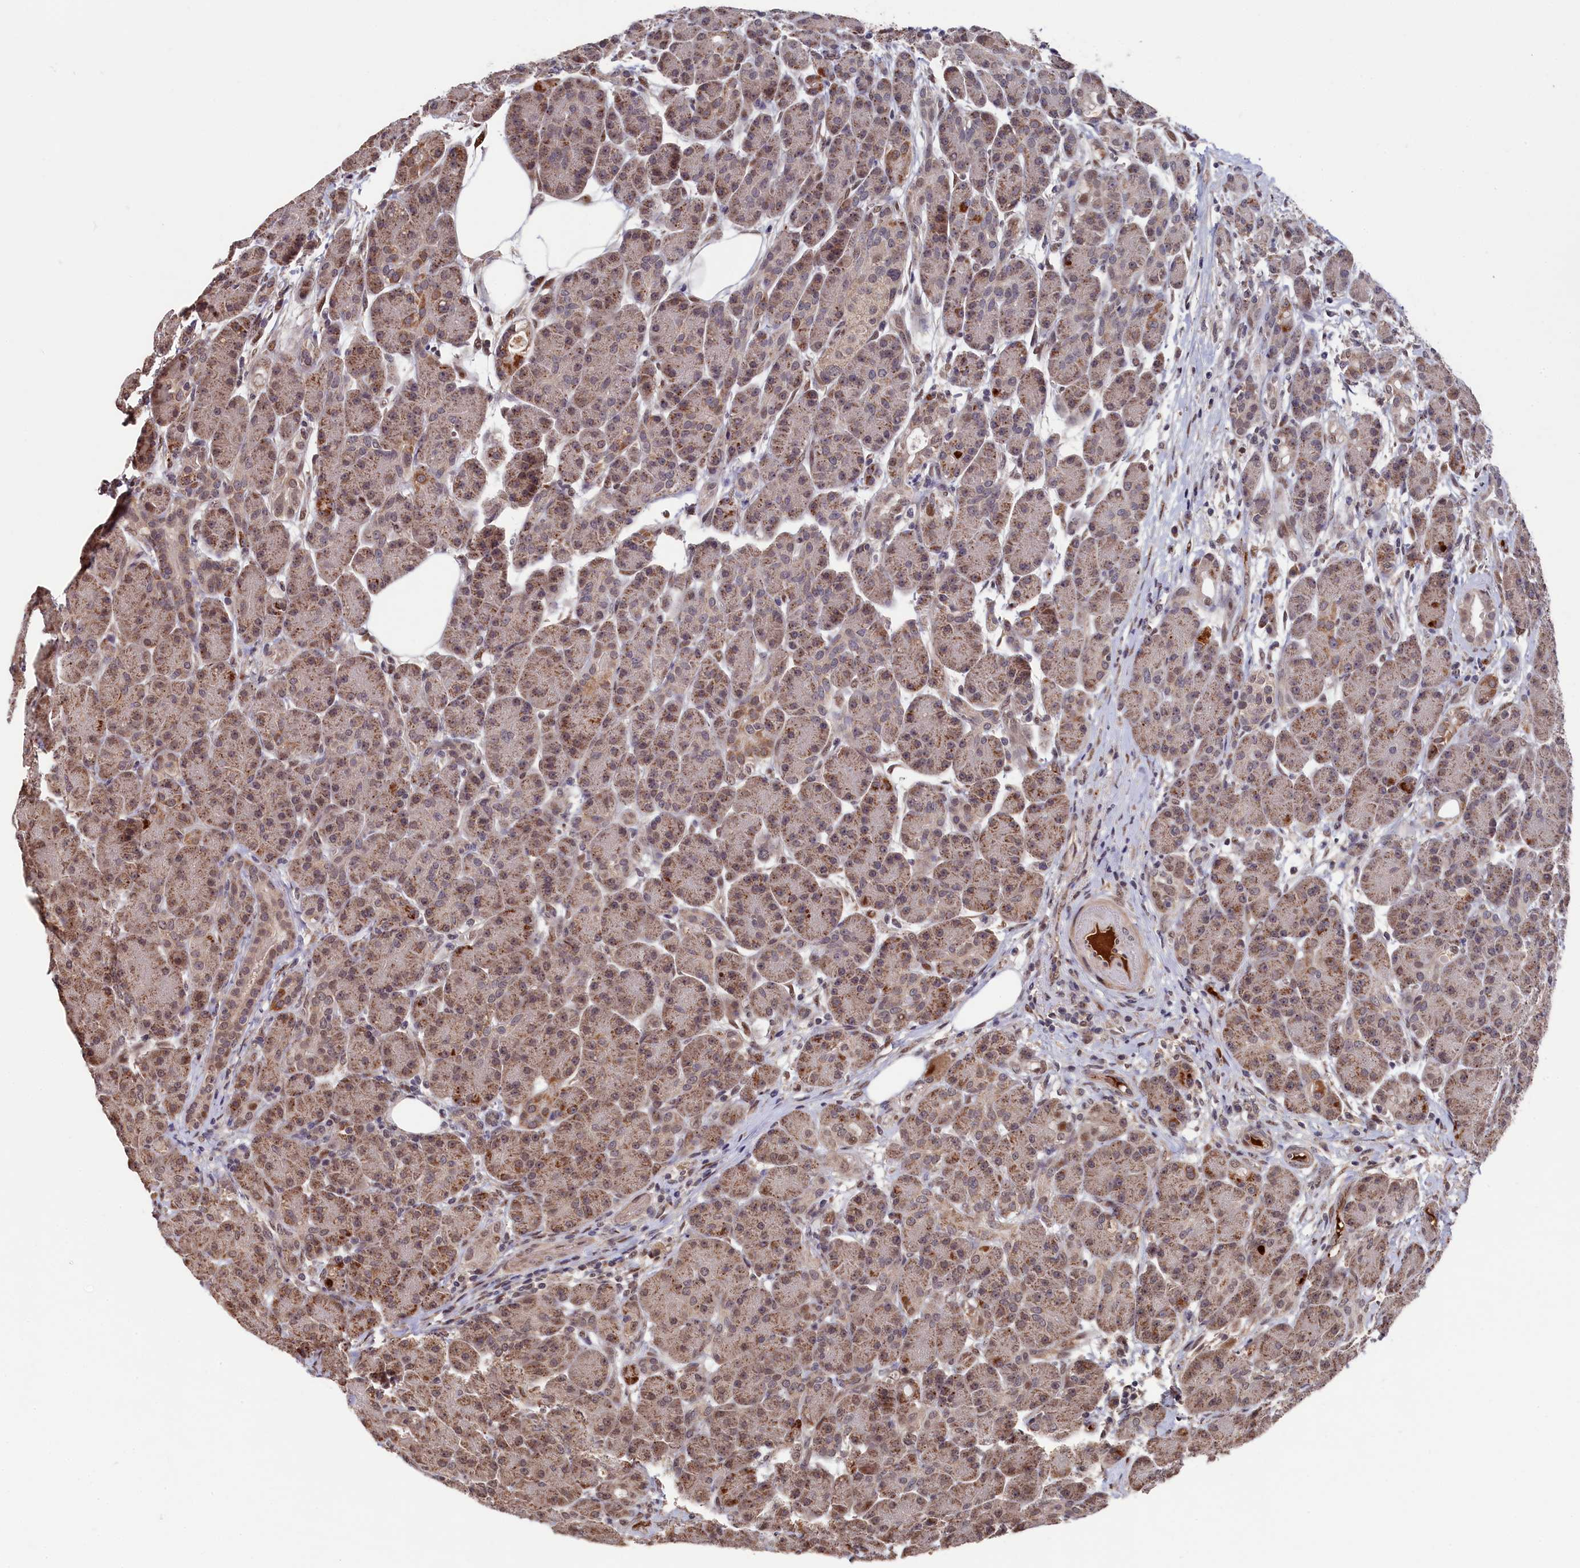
{"staining": {"intensity": "moderate", "quantity": ">75%", "location": "cytoplasmic/membranous"}, "tissue": "pancreas", "cell_type": "Exocrine glandular cells", "image_type": "normal", "snomed": [{"axis": "morphology", "description": "Normal tissue, NOS"}, {"axis": "topography", "description": "Pancreas"}], "caption": "Protein expression analysis of unremarkable human pancreas reveals moderate cytoplasmic/membranous positivity in approximately >75% of exocrine glandular cells. The staining is performed using DAB (3,3'-diaminobenzidine) brown chromogen to label protein expression. The nuclei are counter-stained blue using hematoxylin.", "gene": "CLPX", "patient": {"sex": "male", "age": 63}}